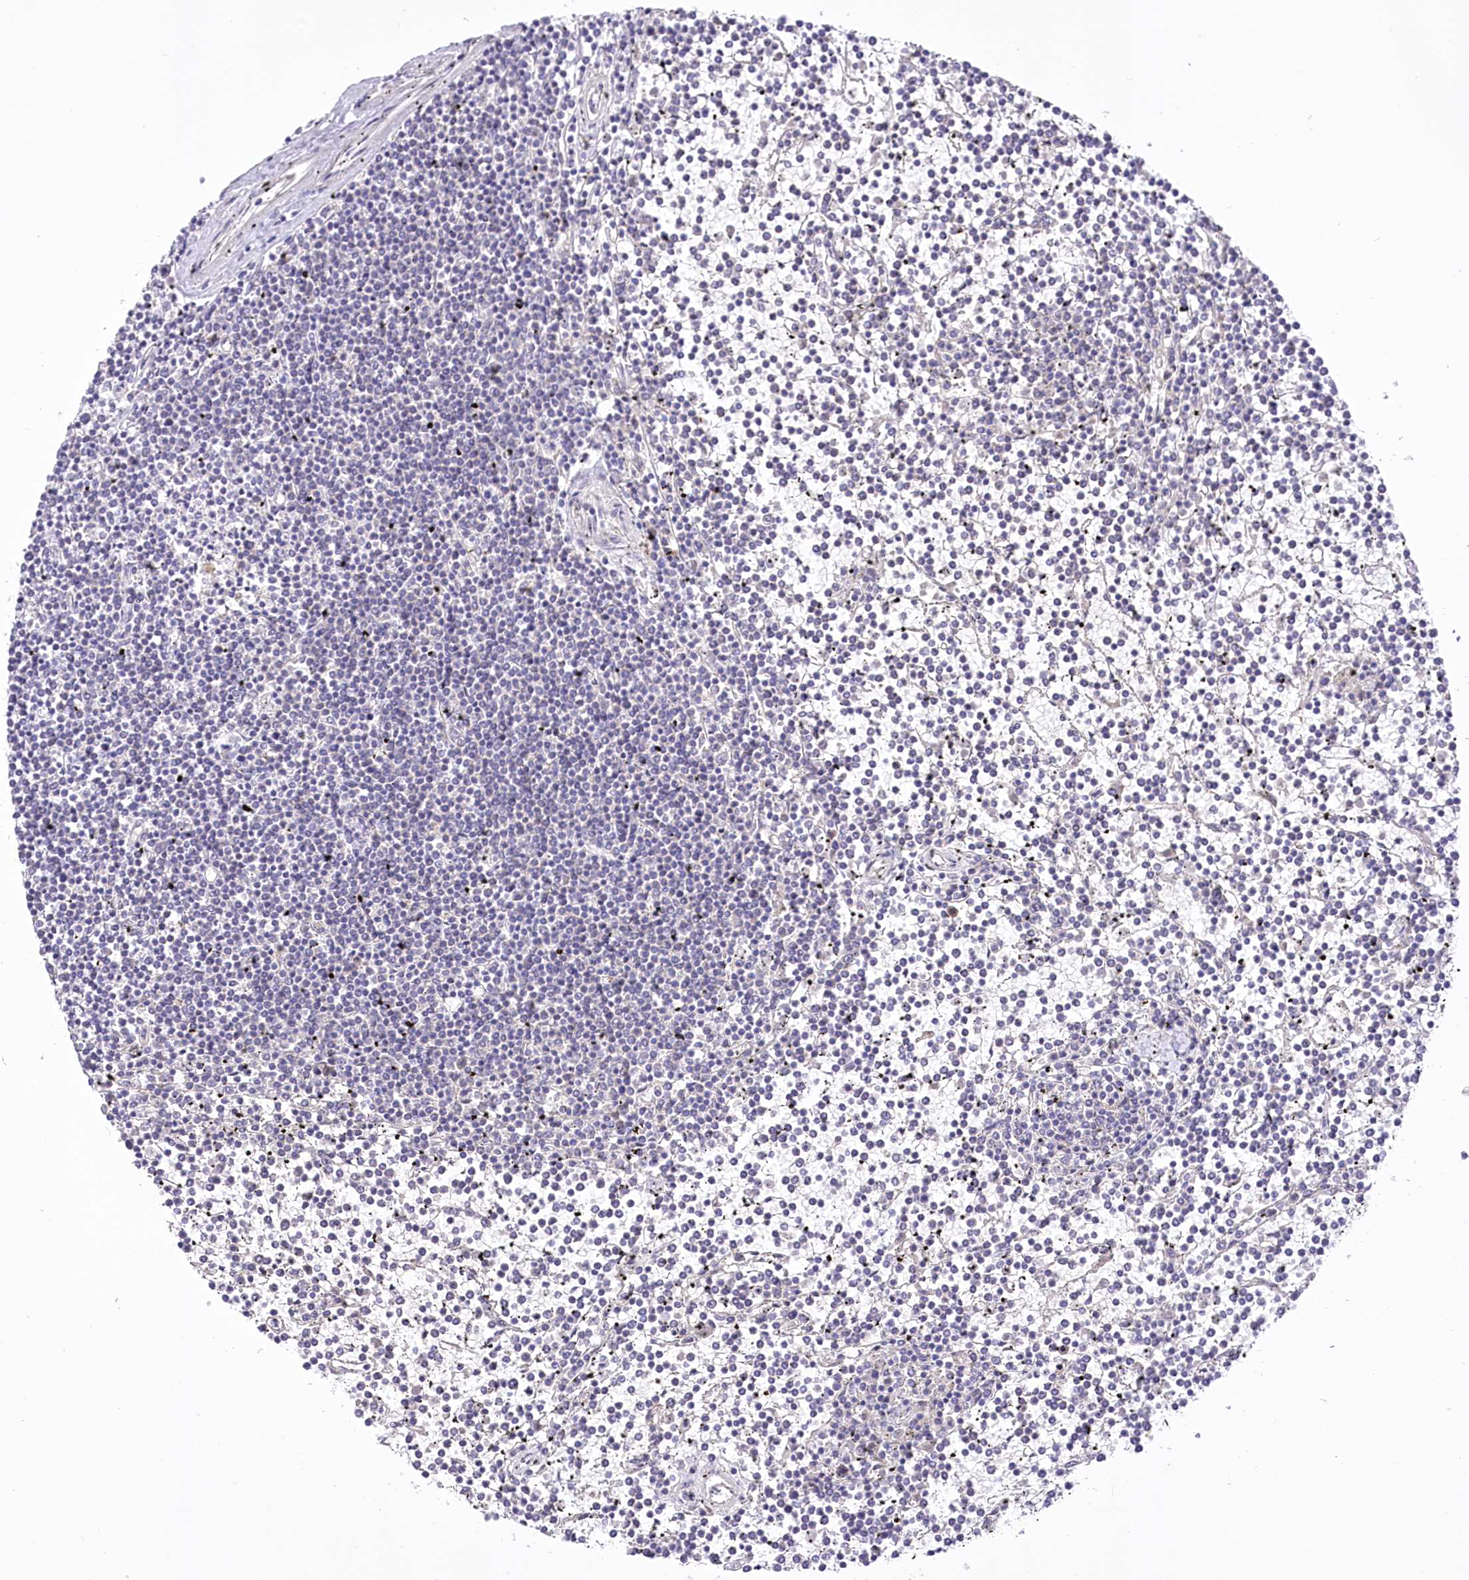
{"staining": {"intensity": "negative", "quantity": "none", "location": "none"}, "tissue": "lymphoma", "cell_type": "Tumor cells", "image_type": "cancer", "snomed": [{"axis": "morphology", "description": "Malignant lymphoma, non-Hodgkin's type, Low grade"}, {"axis": "topography", "description": "Spleen"}], "caption": "This is a micrograph of immunohistochemistry (IHC) staining of malignant lymphoma, non-Hodgkin's type (low-grade), which shows no expression in tumor cells.", "gene": "BEND7", "patient": {"sex": "female", "age": 19}}